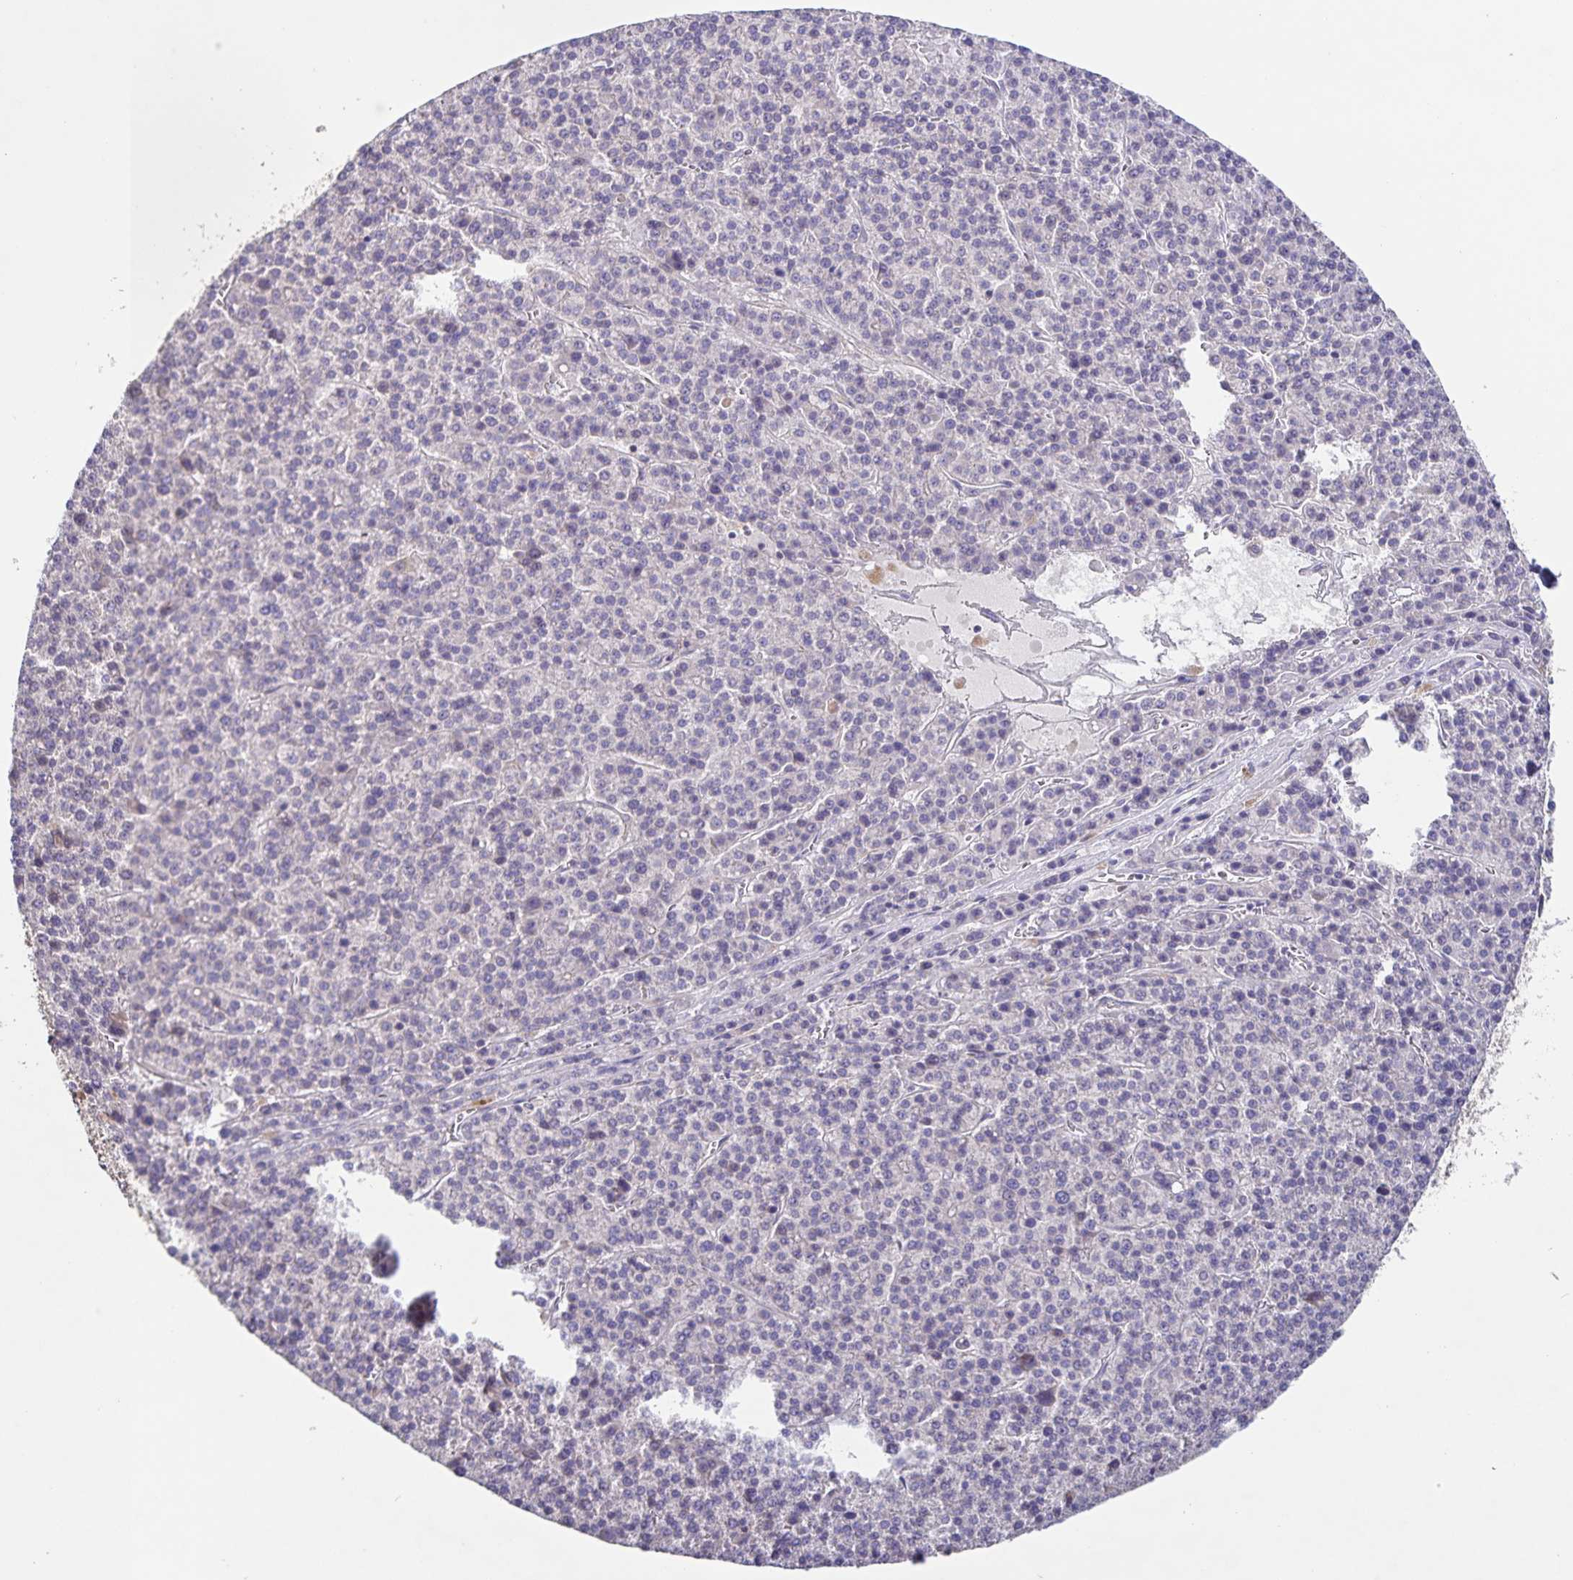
{"staining": {"intensity": "negative", "quantity": "none", "location": "none"}, "tissue": "liver cancer", "cell_type": "Tumor cells", "image_type": "cancer", "snomed": [{"axis": "morphology", "description": "Carcinoma, Hepatocellular, NOS"}, {"axis": "topography", "description": "Liver"}], "caption": "Immunohistochemical staining of liver hepatocellular carcinoma demonstrates no significant positivity in tumor cells.", "gene": "FBXL16", "patient": {"sex": "female", "age": 58}}